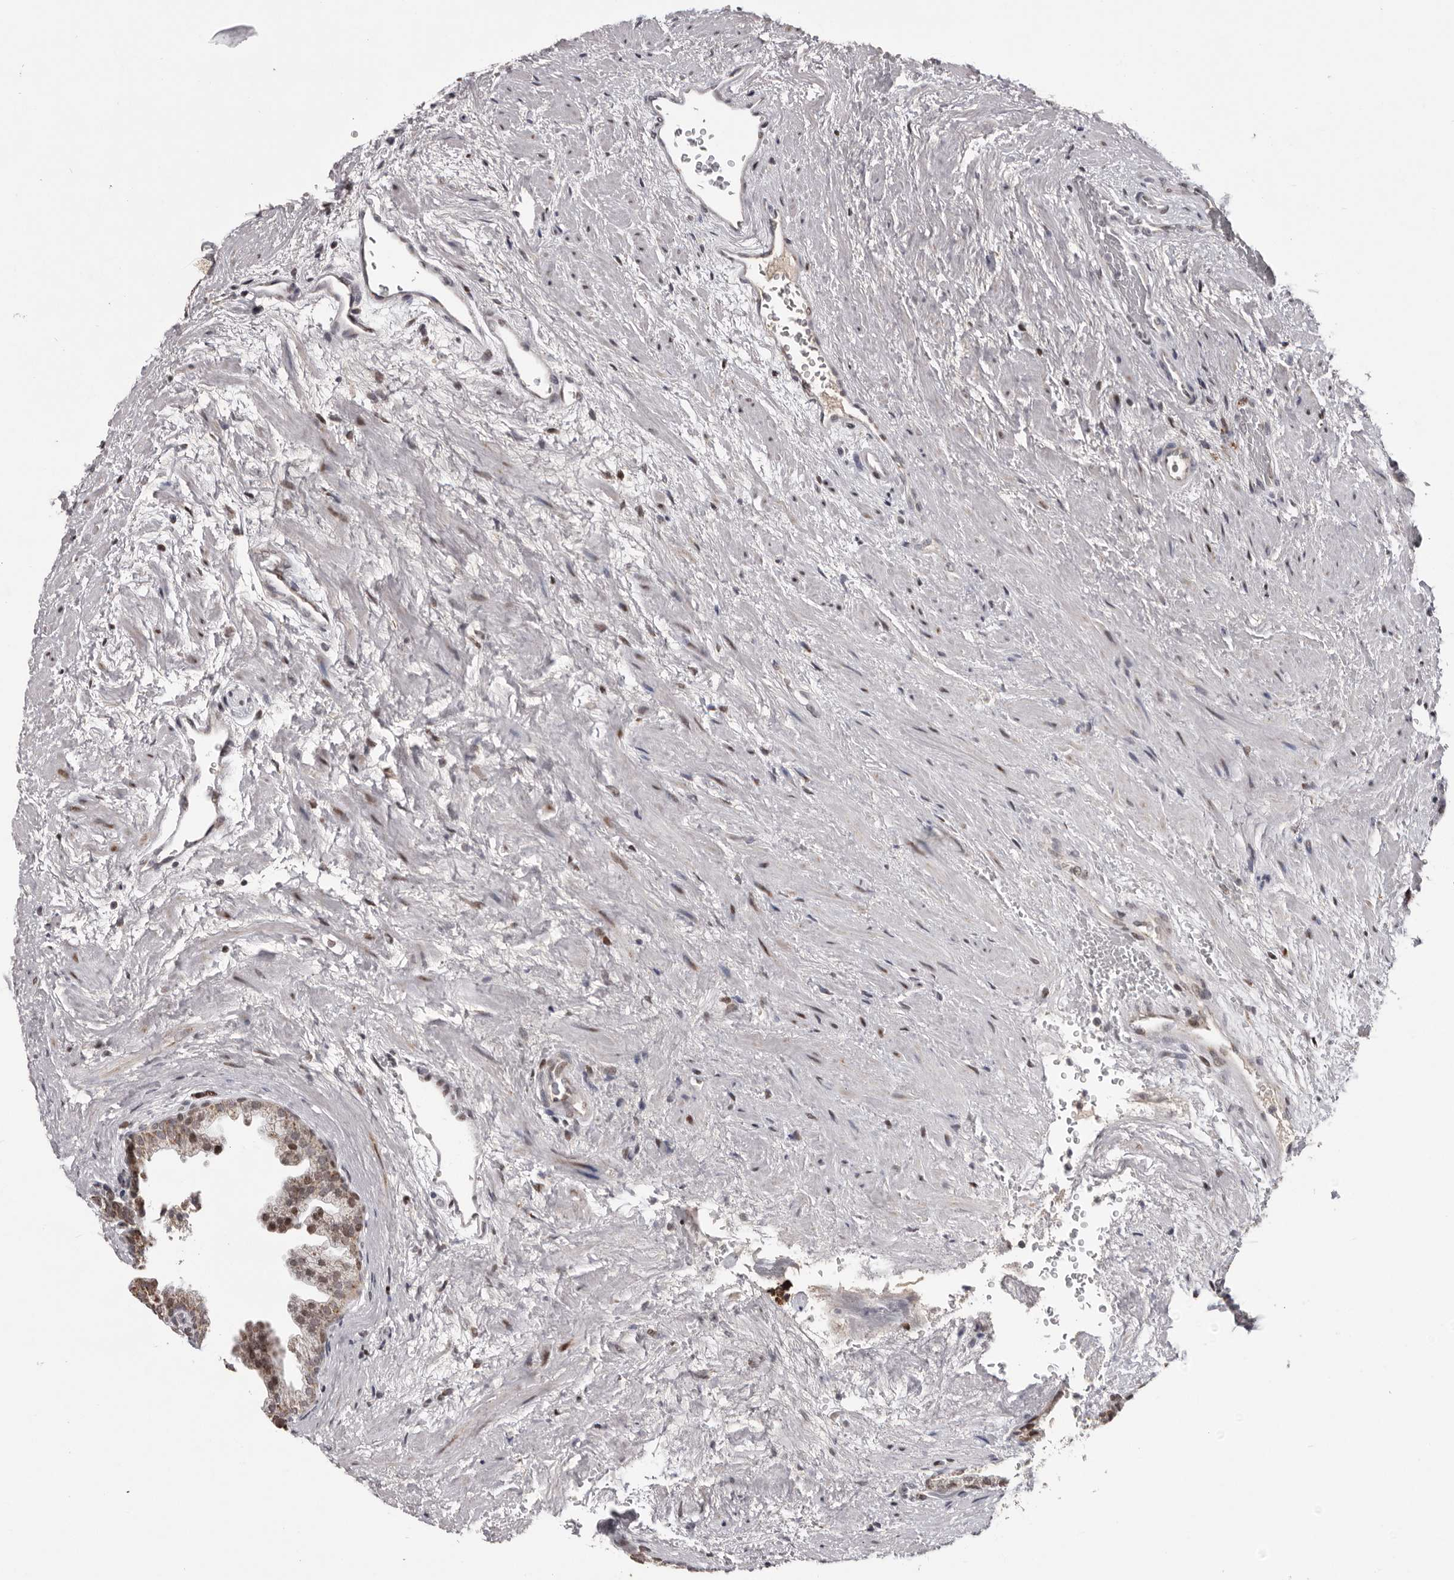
{"staining": {"intensity": "moderate", "quantity": ">75%", "location": "cytoplasmic/membranous"}, "tissue": "prostate", "cell_type": "Glandular cells", "image_type": "normal", "snomed": [{"axis": "morphology", "description": "Normal tissue, NOS"}, {"axis": "topography", "description": "Prostate"}], "caption": "DAB immunohistochemical staining of benign human prostate shows moderate cytoplasmic/membranous protein staining in approximately >75% of glandular cells. (DAB (3,3'-diaminobenzidine) IHC, brown staining for protein, blue staining for nuclei).", "gene": "C17orf99", "patient": {"sex": "male", "age": 48}}